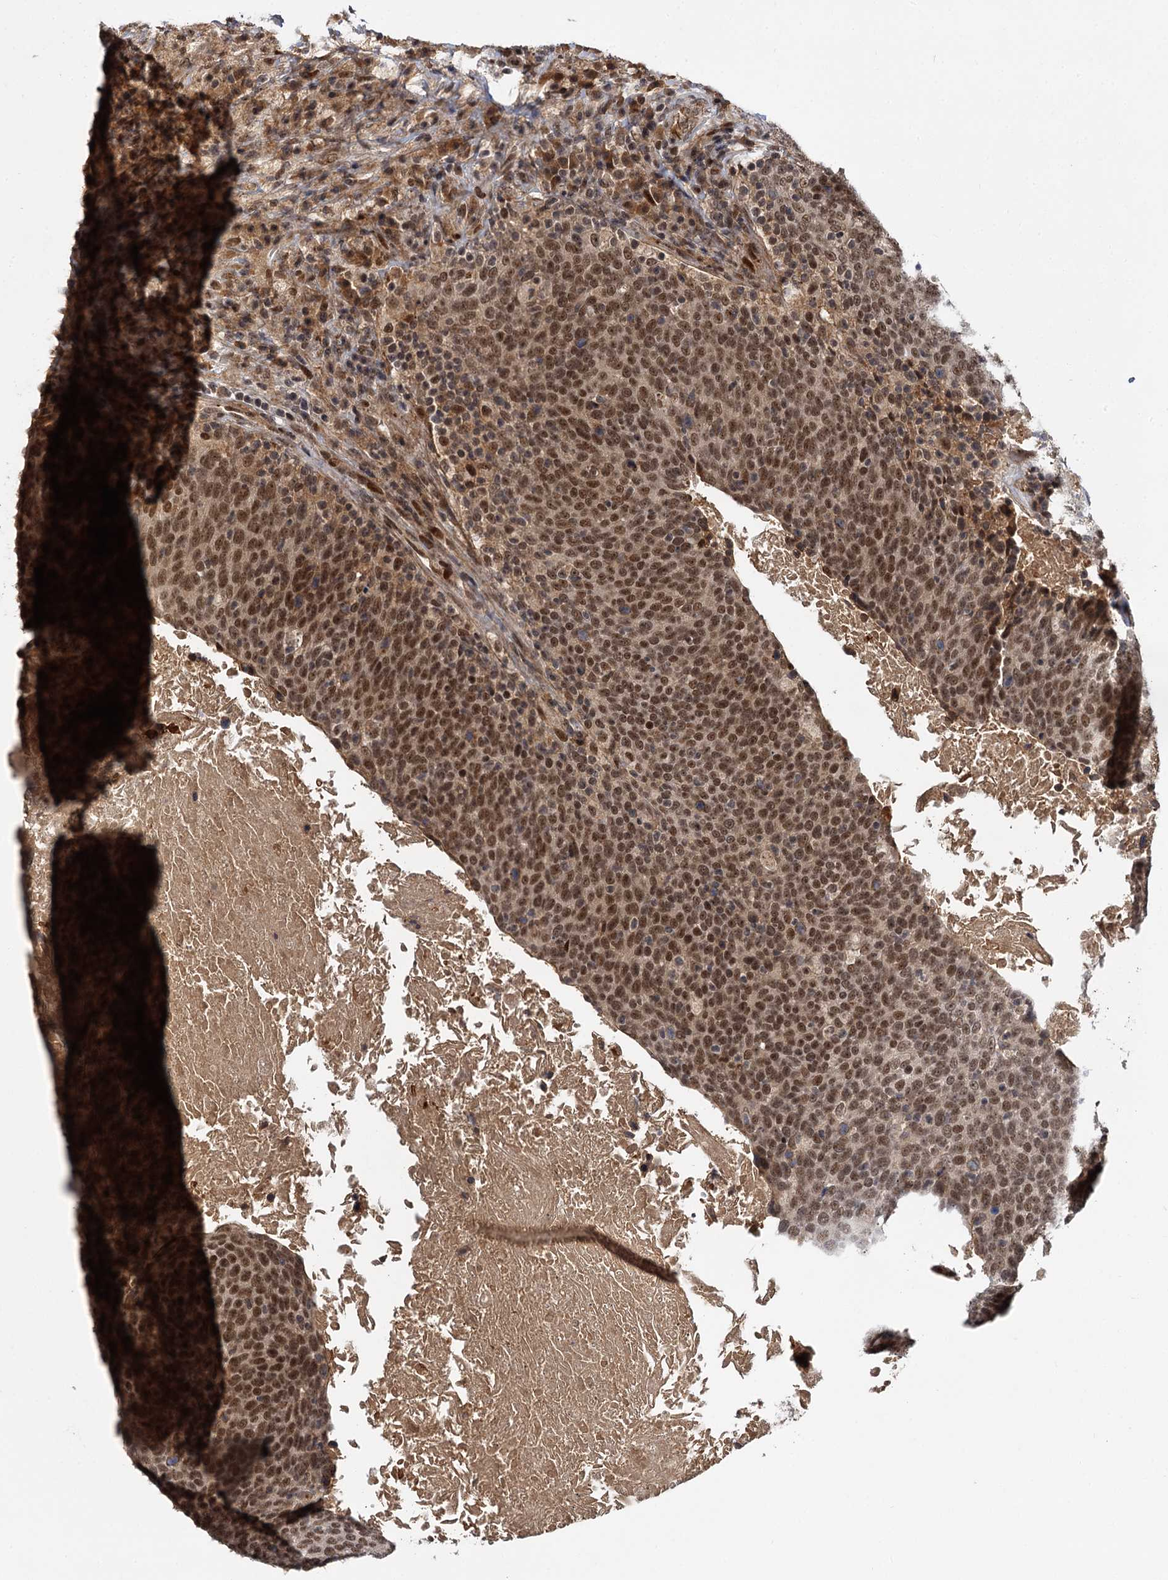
{"staining": {"intensity": "moderate", "quantity": ">75%", "location": "nuclear"}, "tissue": "head and neck cancer", "cell_type": "Tumor cells", "image_type": "cancer", "snomed": [{"axis": "morphology", "description": "Squamous cell carcinoma, NOS"}, {"axis": "morphology", "description": "Squamous cell carcinoma, metastatic, NOS"}, {"axis": "topography", "description": "Lymph node"}, {"axis": "topography", "description": "Head-Neck"}], "caption": "Immunohistochemical staining of human metastatic squamous cell carcinoma (head and neck) shows medium levels of moderate nuclear positivity in approximately >75% of tumor cells.", "gene": "MBD6", "patient": {"sex": "male", "age": 62}}